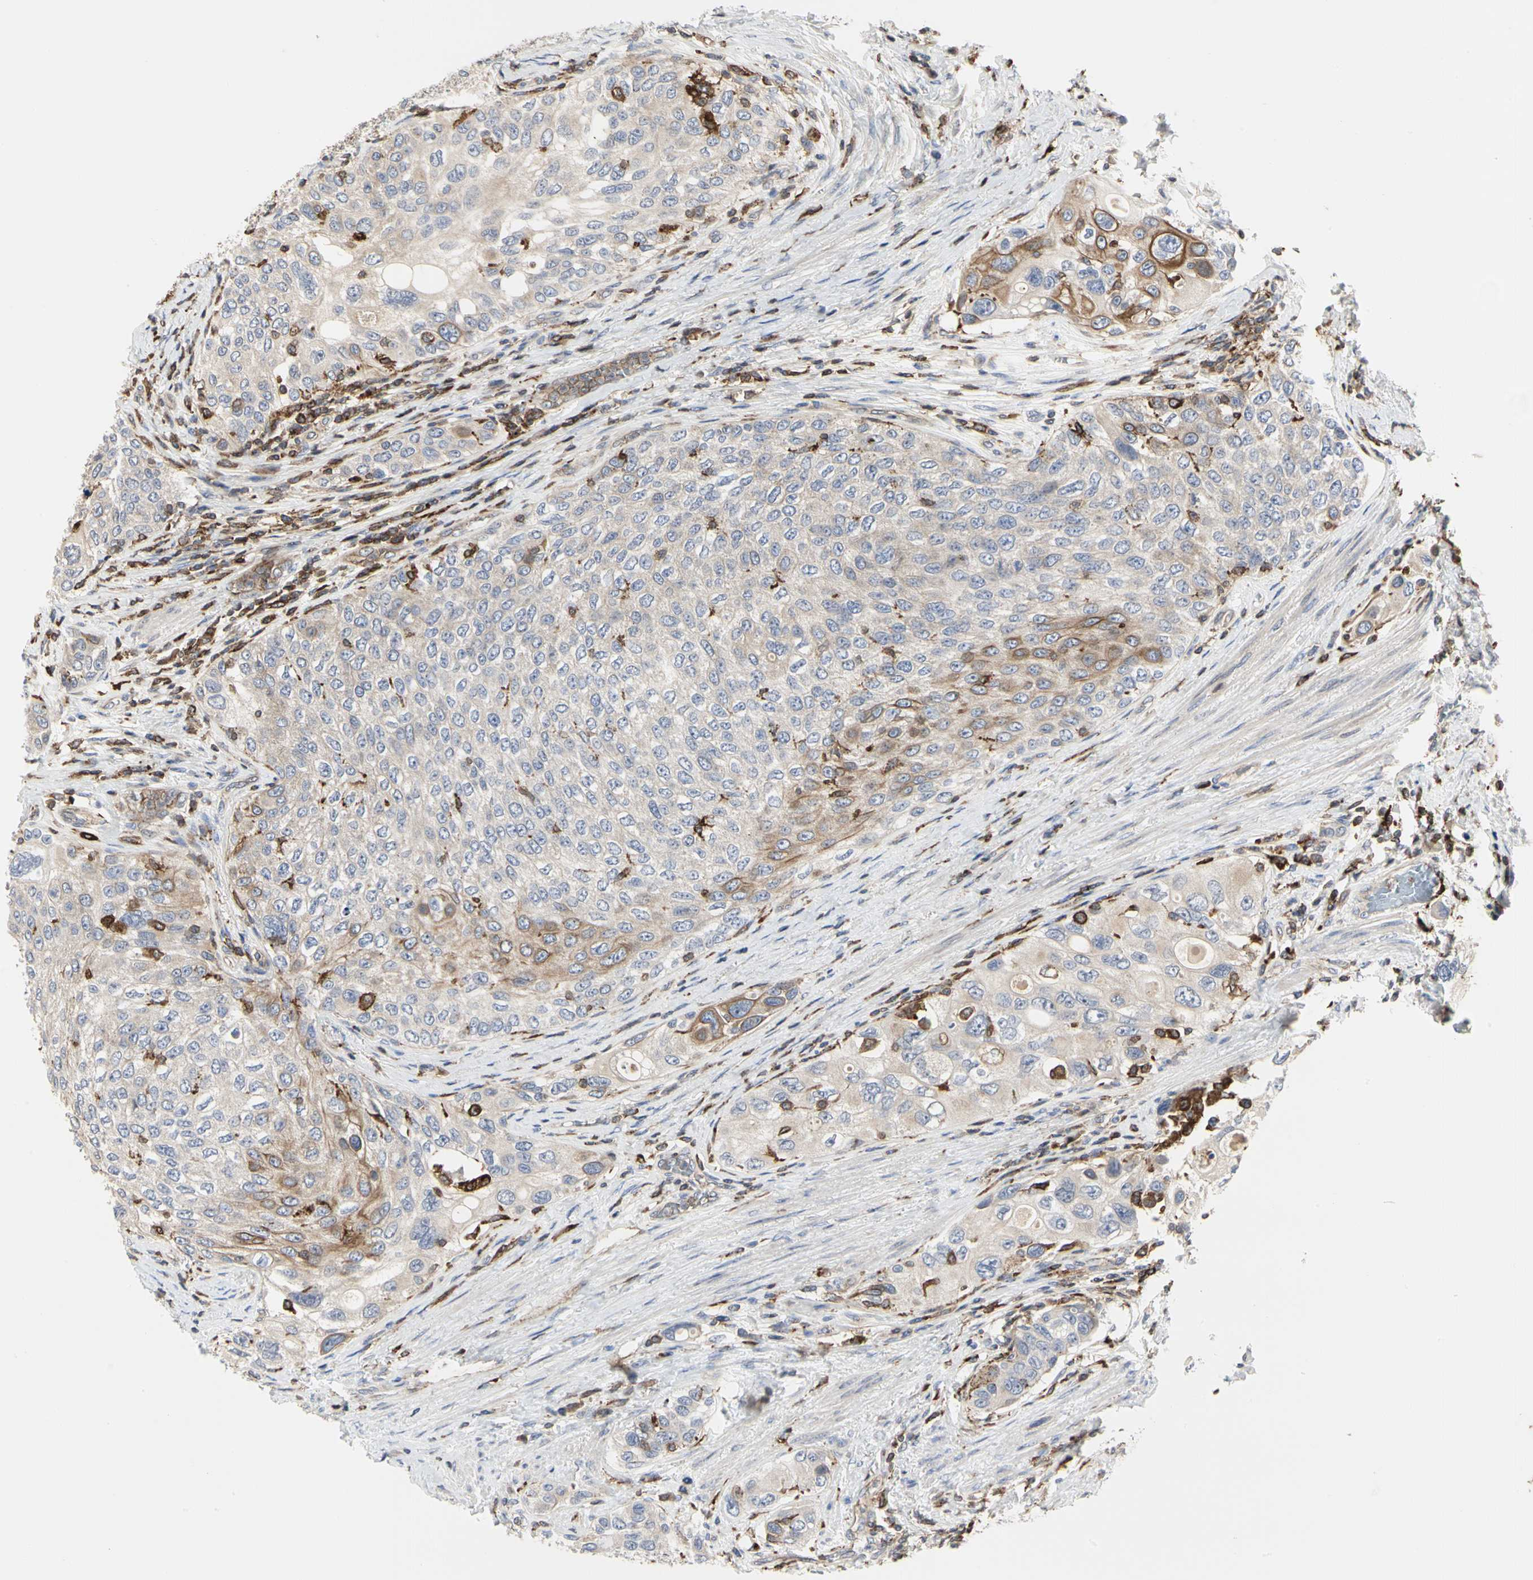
{"staining": {"intensity": "moderate", "quantity": "<25%", "location": "cytoplasmic/membranous"}, "tissue": "urothelial cancer", "cell_type": "Tumor cells", "image_type": "cancer", "snomed": [{"axis": "morphology", "description": "Urothelial carcinoma, High grade"}, {"axis": "topography", "description": "Urinary bladder"}], "caption": "A brown stain highlights moderate cytoplasmic/membranous staining of a protein in urothelial cancer tumor cells.", "gene": "NAPG", "patient": {"sex": "female", "age": 56}}